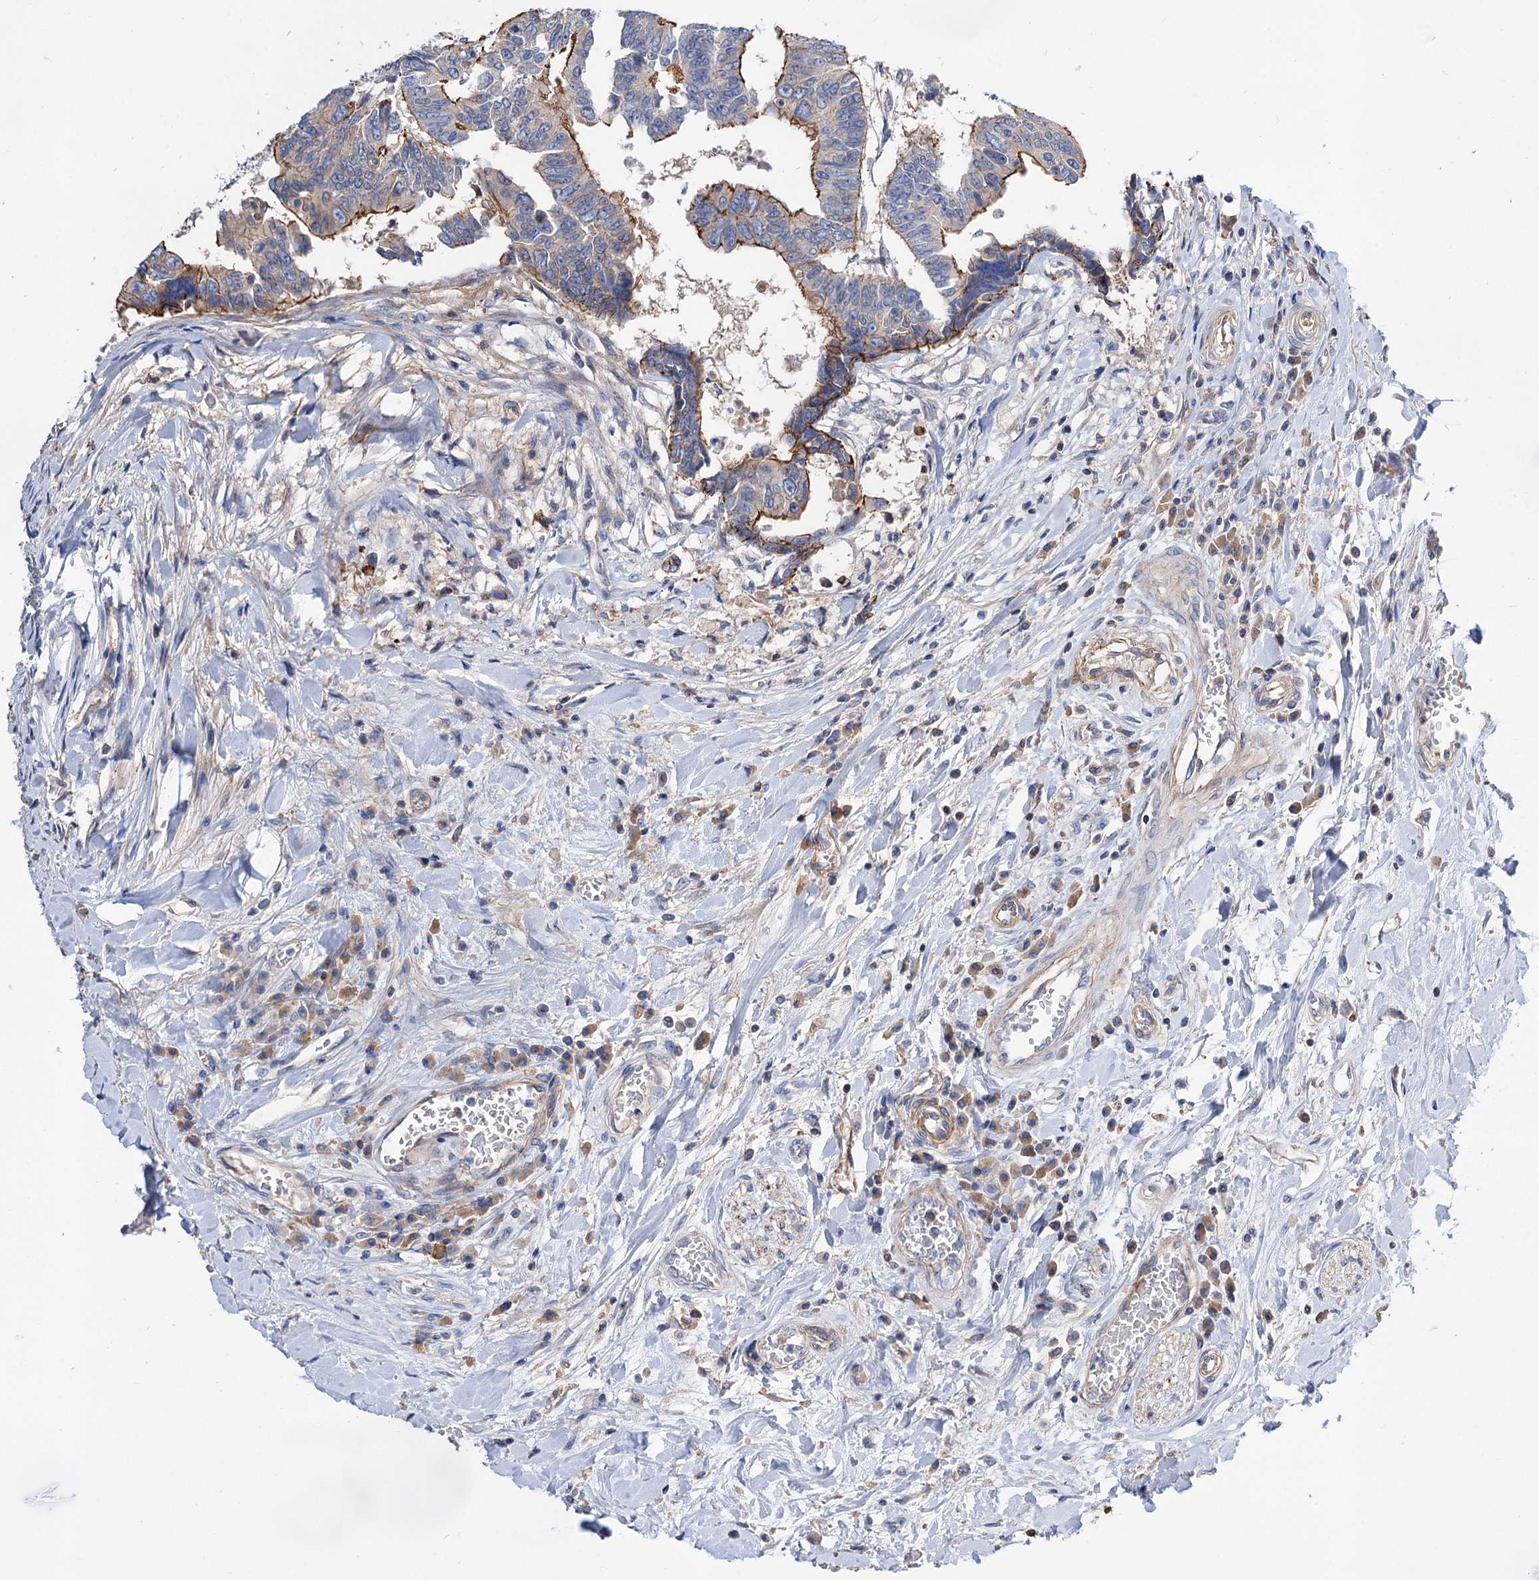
{"staining": {"intensity": "strong", "quantity": "25%-75%", "location": "cytoplasmic/membranous"}, "tissue": "colorectal cancer", "cell_type": "Tumor cells", "image_type": "cancer", "snomed": [{"axis": "morphology", "description": "Adenocarcinoma, NOS"}, {"axis": "topography", "description": "Rectum"}], "caption": "This photomicrograph reveals immunohistochemistry staining of human colorectal cancer, with high strong cytoplasmic/membranous expression in approximately 25%-75% of tumor cells.", "gene": "NUDCD2", "patient": {"sex": "female", "age": 65}}